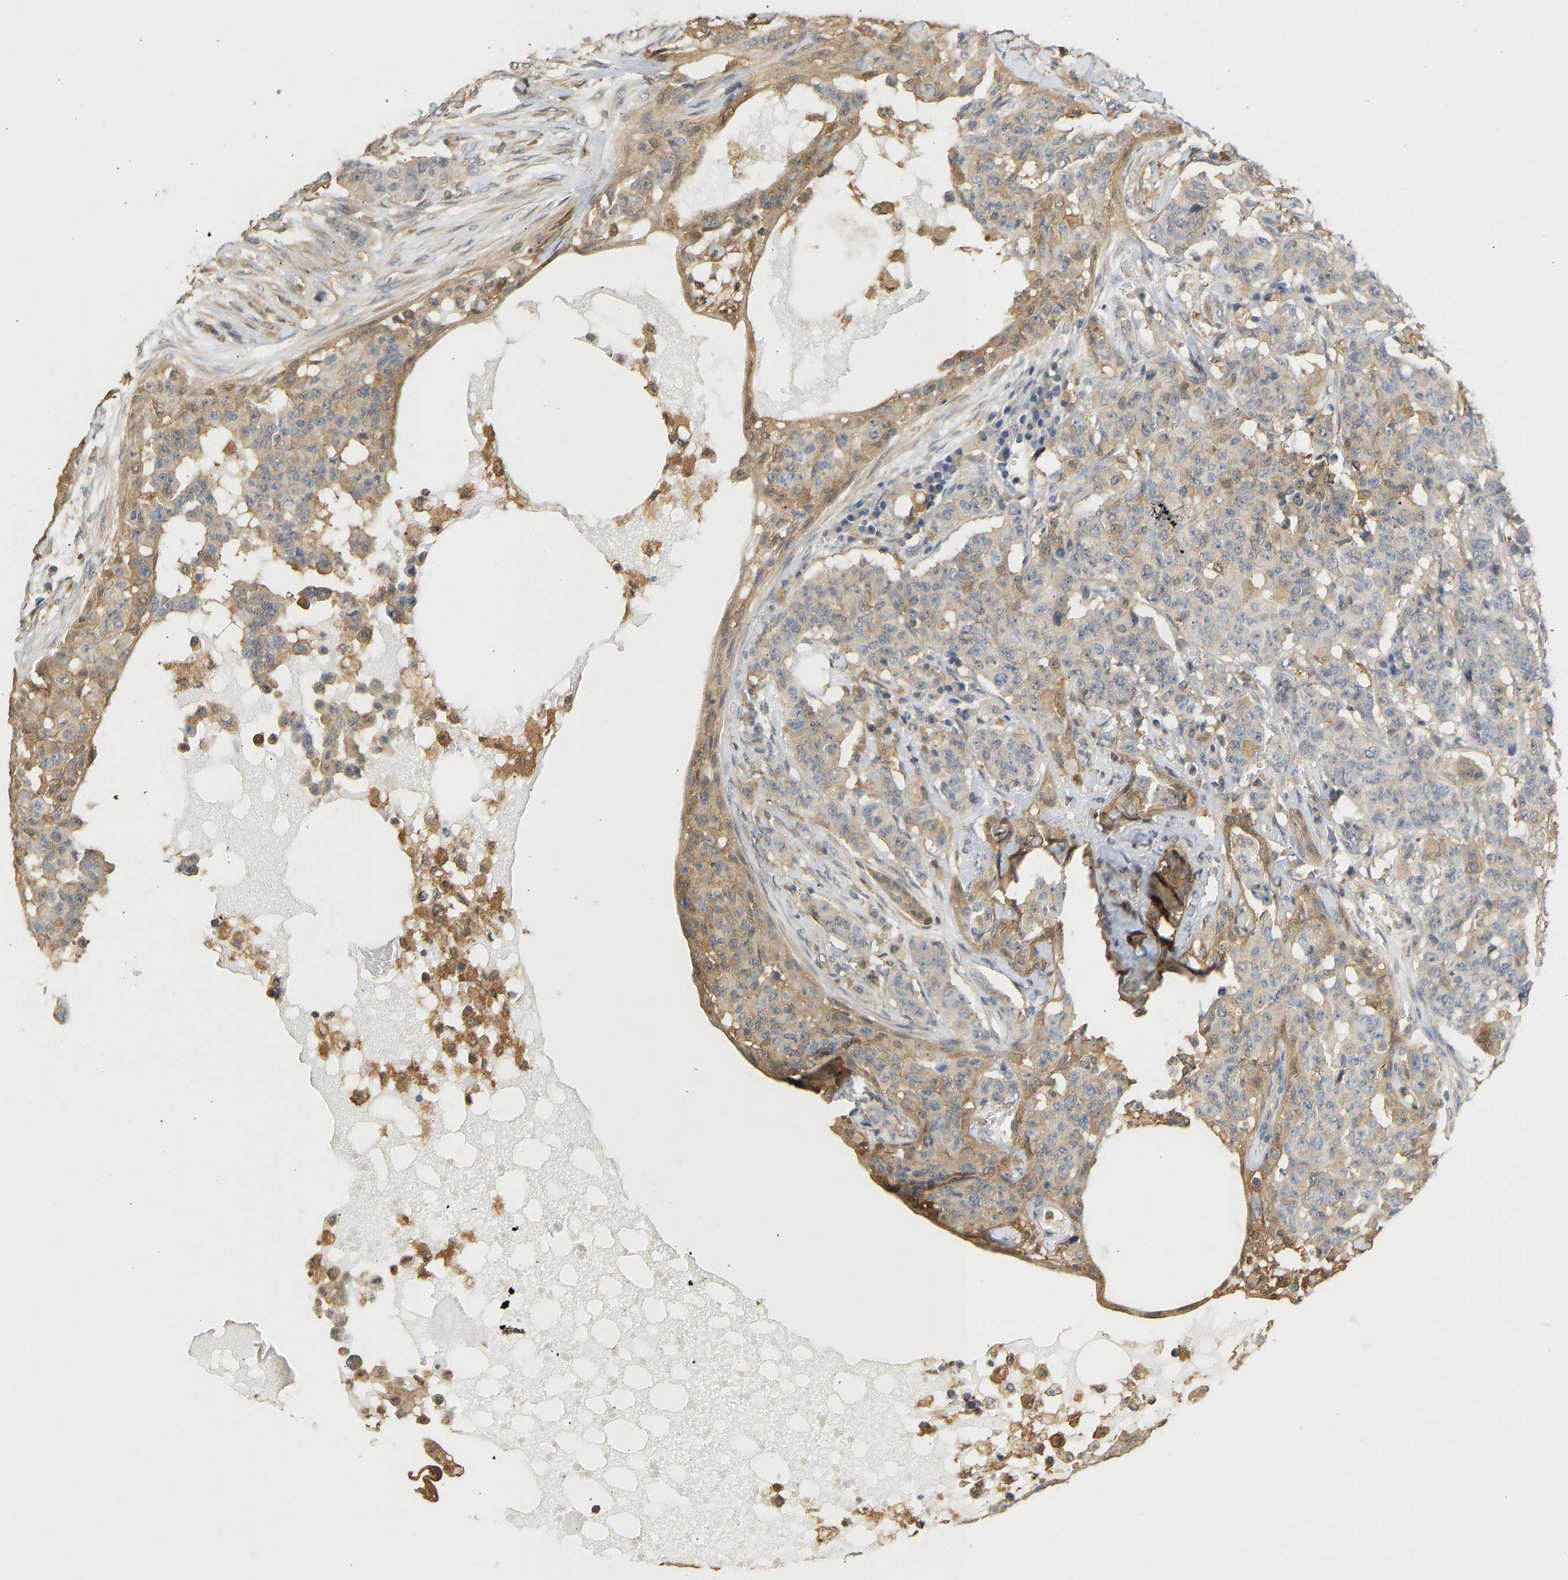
{"staining": {"intensity": "weak", "quantity": "25%-75%", "location": "cytoplasmic/membranous"}, "tissue": "breast cancer", "cell_type": "Tumor cells", "image_type": "cancer", "snomed": [{"axis": "morphology", "description": "Normal tissue, NOS"}, {"axis": "morphology", "description": "Duct carcinoma"}, {"axis": "topography", "description": "Breast"}], "caption": "Tumor cells reveal low levels of weak cytoplasmic/membranous positivity in approximately 25%-75% of cells in breast invasive ductal carcinoma.", "gene": "ENO1", "patient": {"sex": "female", "age": 40}}